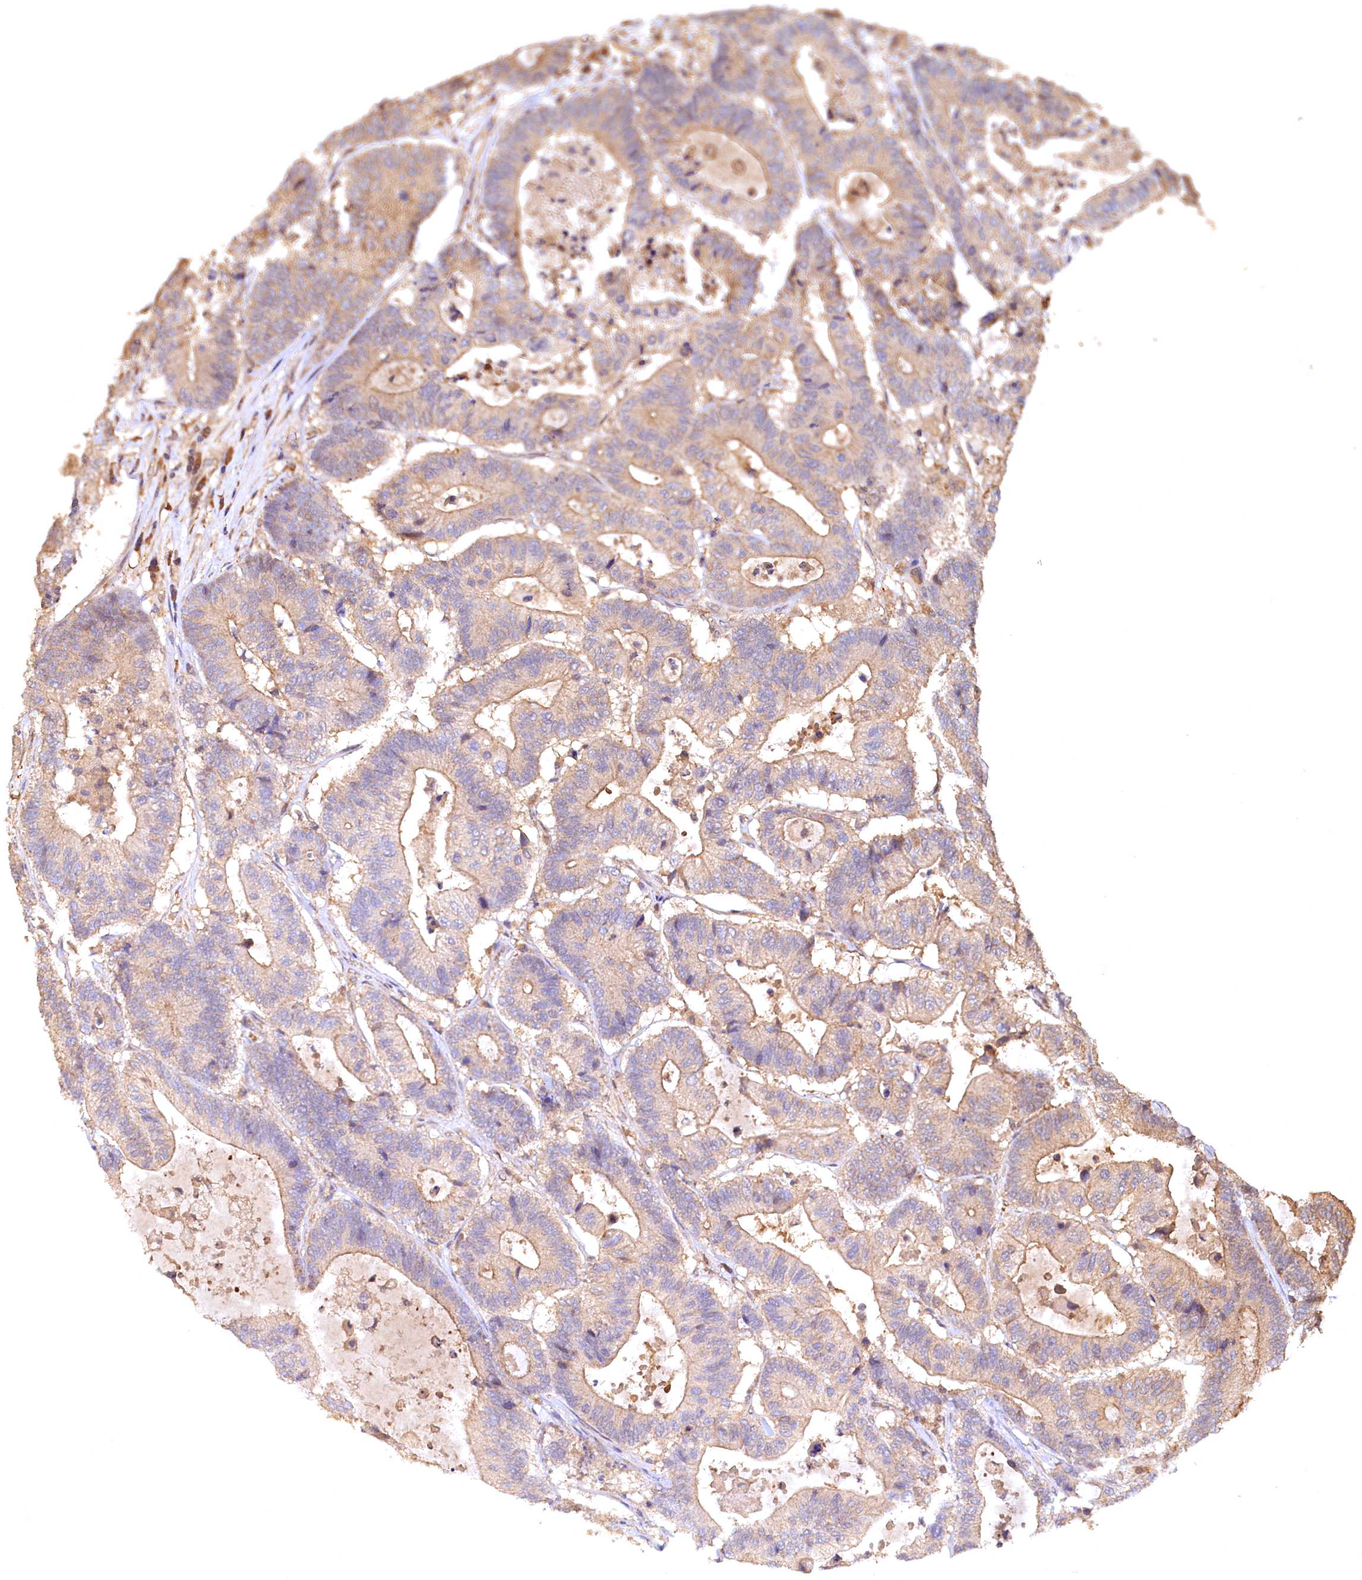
{"staining": {"intensity": "moderate", "quantity": "25%-75%", "location": "cytoplasmic/membranous"}, "tissue": "colorectal cancer", "cell_type": "Tumor cells", "image_type": "cancer", "snomed": [{"axis": "morphology", "description": "Adenocarcinoma, NOS"}, {"axis": "topography", "description": "Colon"}], "caption": "The immunohistochemical stain labels moderate cytoplasmic/membranous positivity in tumor cells of colorectal cancer (adenocarcinoma) tissue.", "gene": "UBL7", "patient": {"sex": "female", "age": 84}}